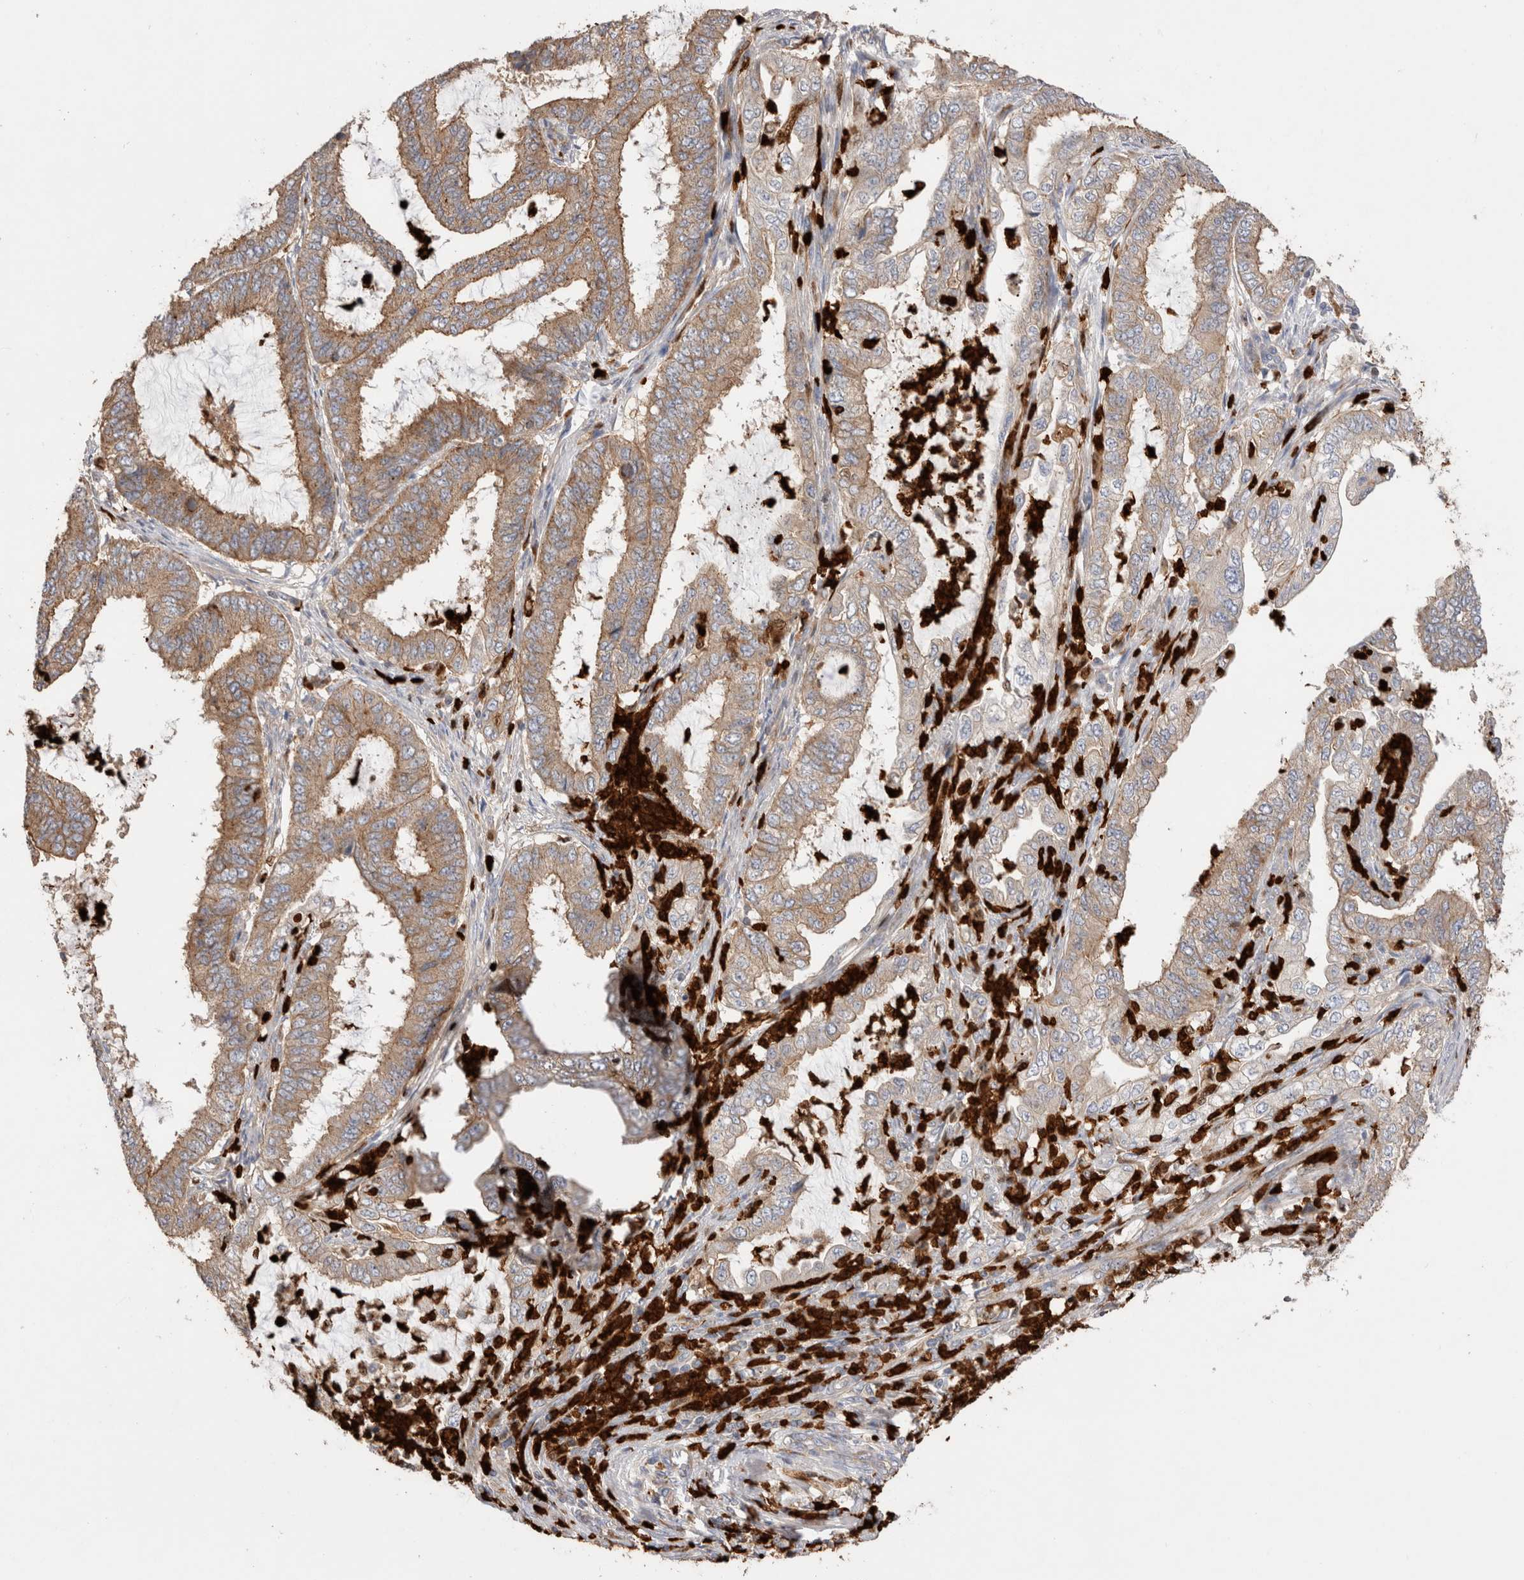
{"staining": {"intensity": "weak", "quantity": ">75%", "location": "cytoplasmic/membranous"}, "tissue": "endometrial cancer", "cell_type": "Tumor cells", "image_type": "cancer", "snomed": [{"axis": "morphology", "description": "Adenocarcinoma, NOS"}, {"axis": "topography", "description": "Endometrium"}], "caption": "Endometrial cancer stained with a protein marker shows weak staining in tumor cells.", "gene": "NXT2", "patient": {"sex": "female", "age": 51}}